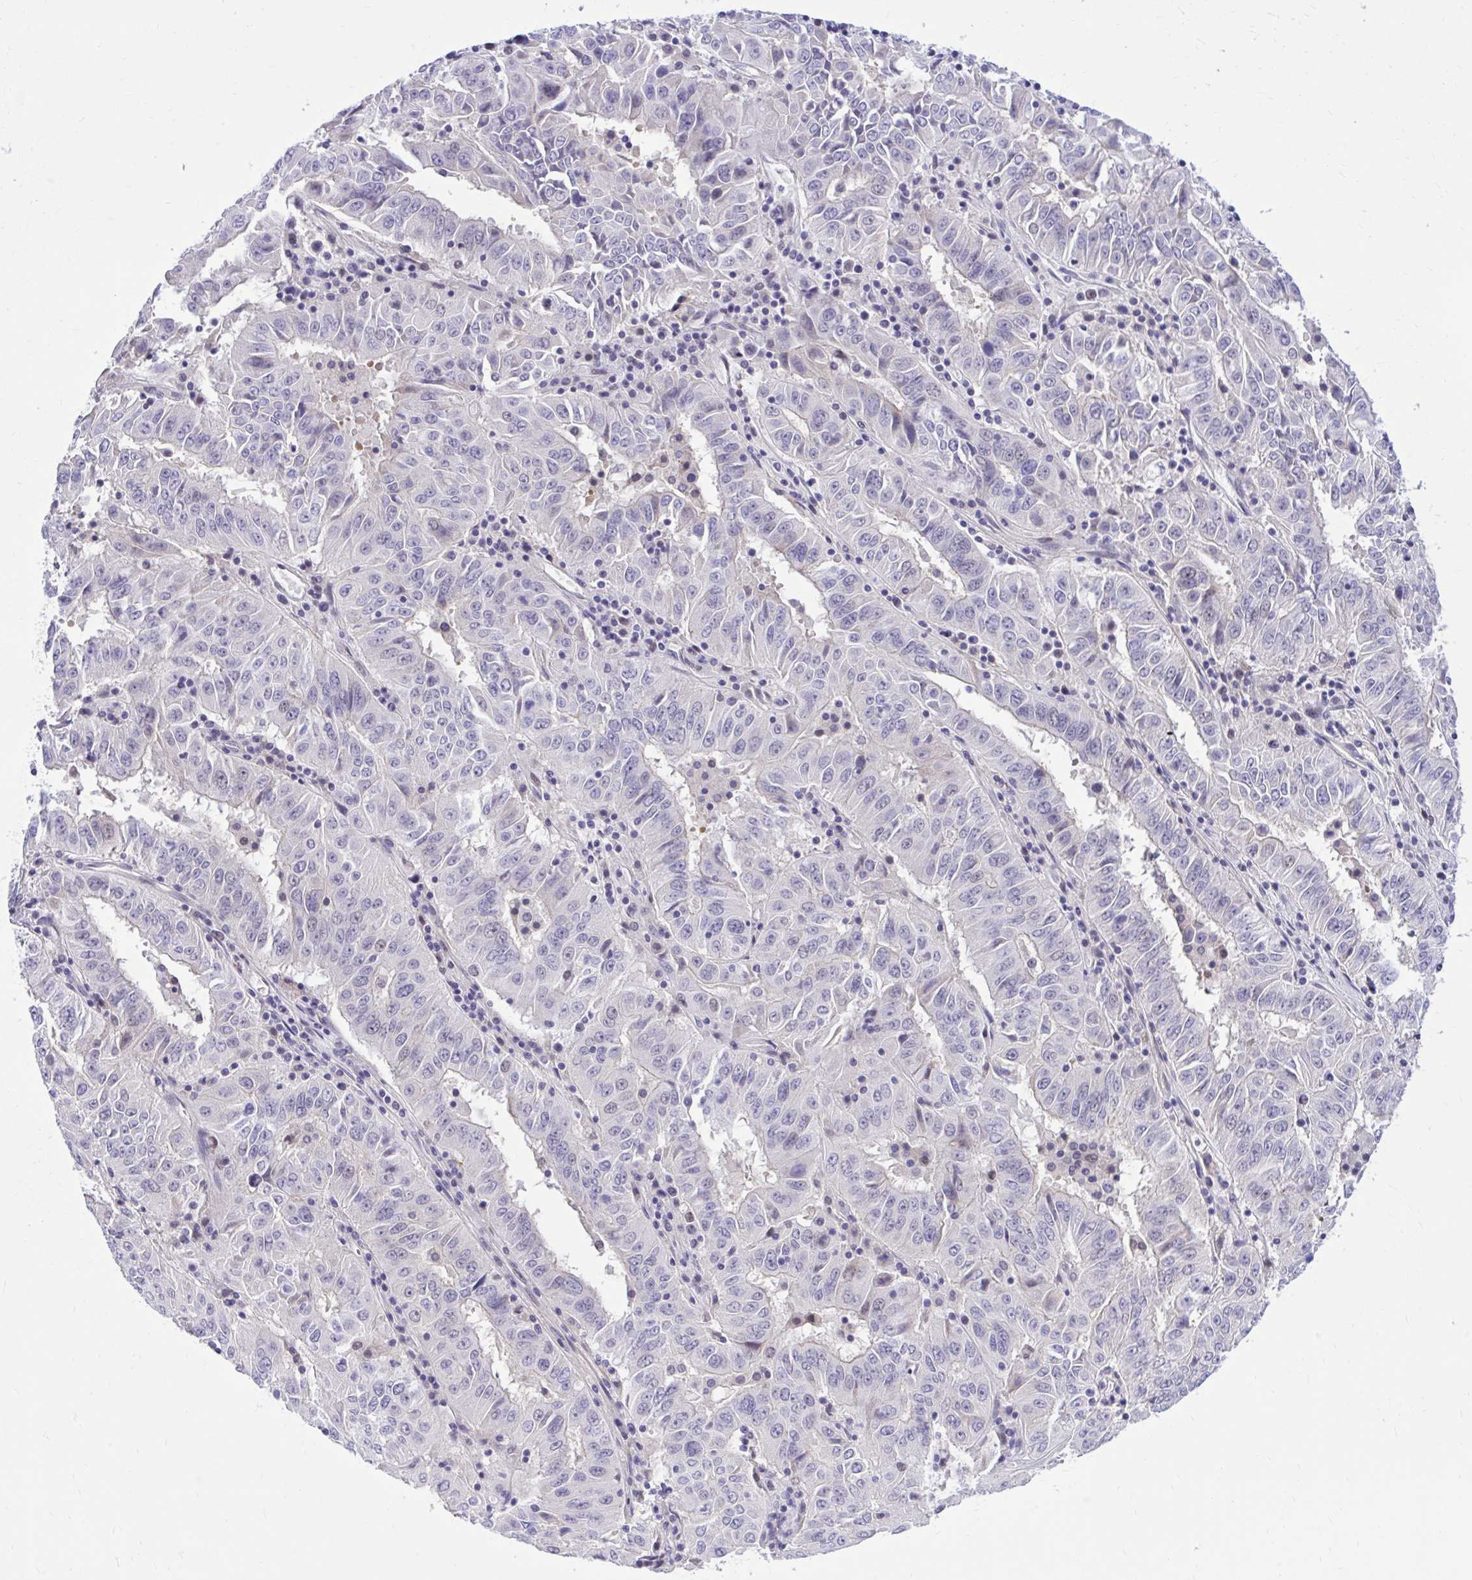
{"staining": {"intensity": "negative", "quantity": "none", "location": "none"}, "tissue": "pancreatic cancer", "cell_type": "Tumor cells", "image_type": "cancer", "snomed": [{"axis": "morphology", "description": "Adenocarcinoma, NOS"}, {"axis": "topography", "description": "Pancreas"}], "caption": "Pancreatic cancer (adenocarcinoma) was stained to show a protein in brown. There is no significant positivity in tumor cells.", "gene": "ZBTB25", "patient": {"sex": "male", "age": 63}}